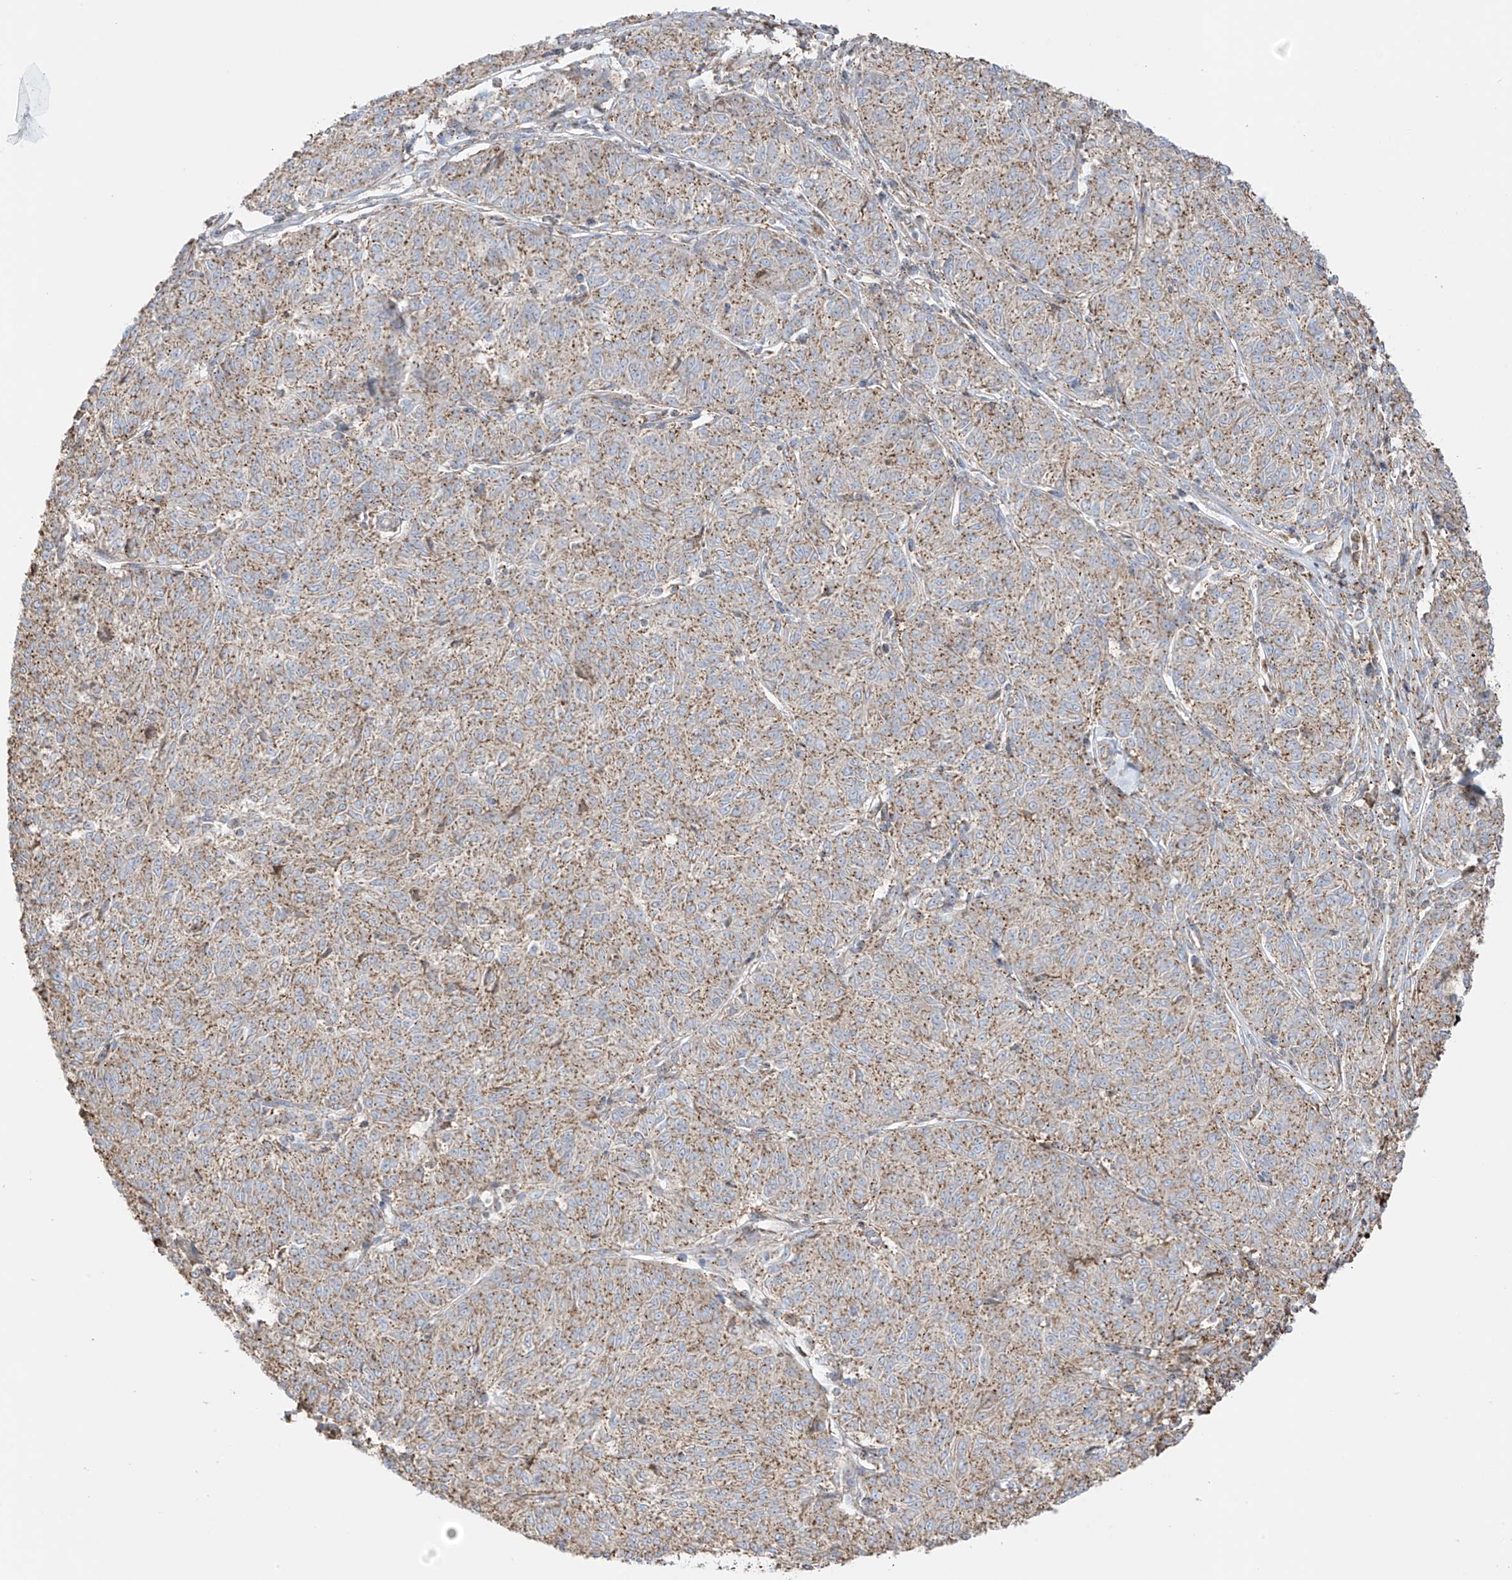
{"staining": {"intensity": "moderate", "quantity": ">75%", "location": "cytoplasmic/membranous"}, "tissue": "melanoma", "cell_type": "Tumor cells", "image_type": "cancer", "snomed": [{"axis": "morphology", "description": "Malignant melanoma, NOS"}, {"axis": "topography", "description": "Skin"}], "caption": "Brown immunohistochemical staining in malignant melanoma exhibits moderate cytoplasmic/membranous positivity in approximately >75% of tumor cells. The staining was performed using DAB (3,3'-diaminobenzidine), with brown indicating positive protein expression. Nuclei are stained blue with hematoxylin.", "gene": "XKR3", "patient": {"sex": "female", "age": 72}}